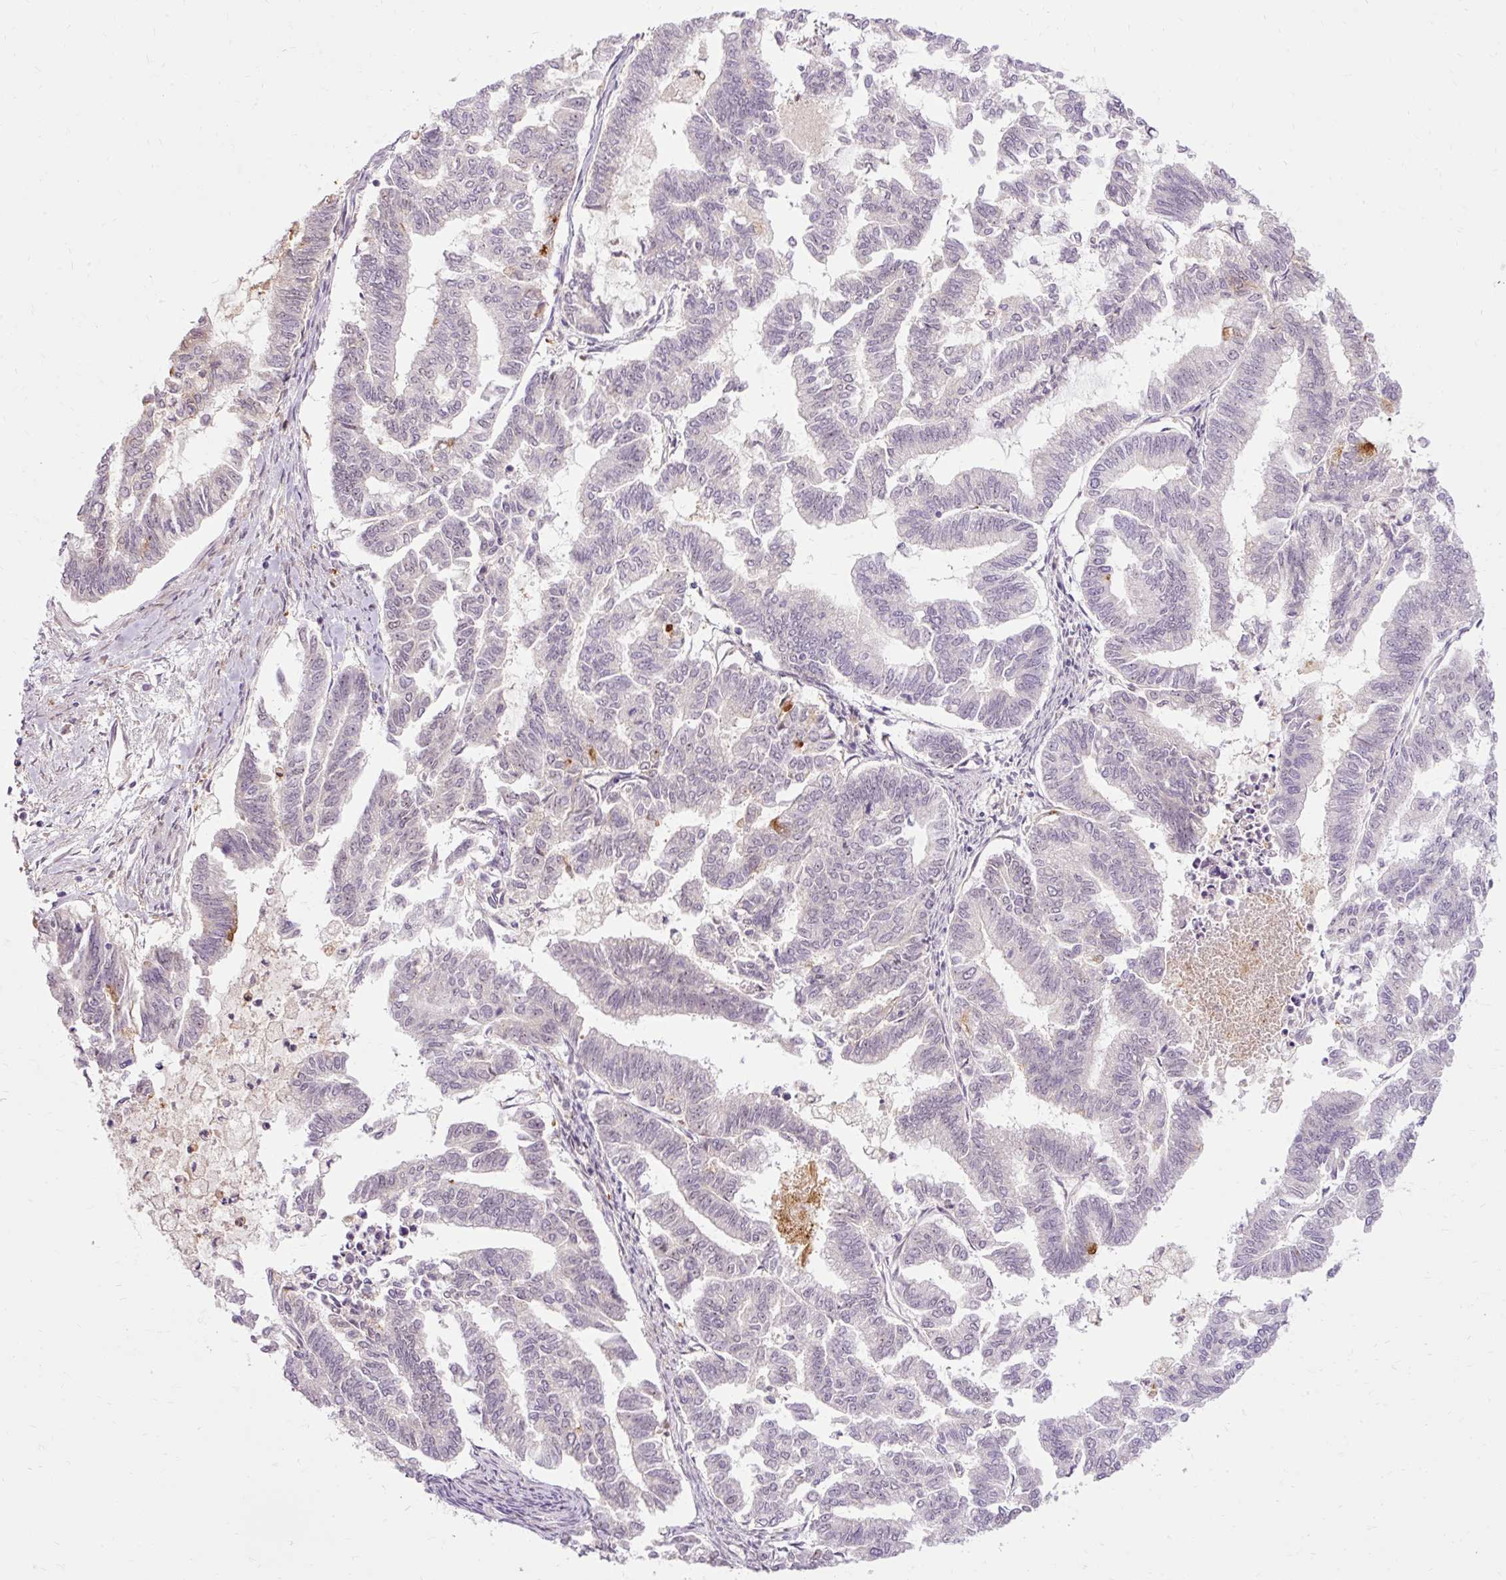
{"staining": {"intensity": "negative", "quantity": "none", "location": "none"}, "tissue": "endometrial cancer", "cell_type": "Tumor cells", "image_type": "cancer", "snomed": [{"axis": "morphology", "description": "Adenocarcinoma, NOS"}, {"axis": "topography", "description": "Endometrium"}], "caption": "Protein analysis of adenocarcinoma (endometrial) demonstrates no significant staining in tumor cells.", "gene": "CEBPZ", "patient": {"sex": "female", "age": 79}}